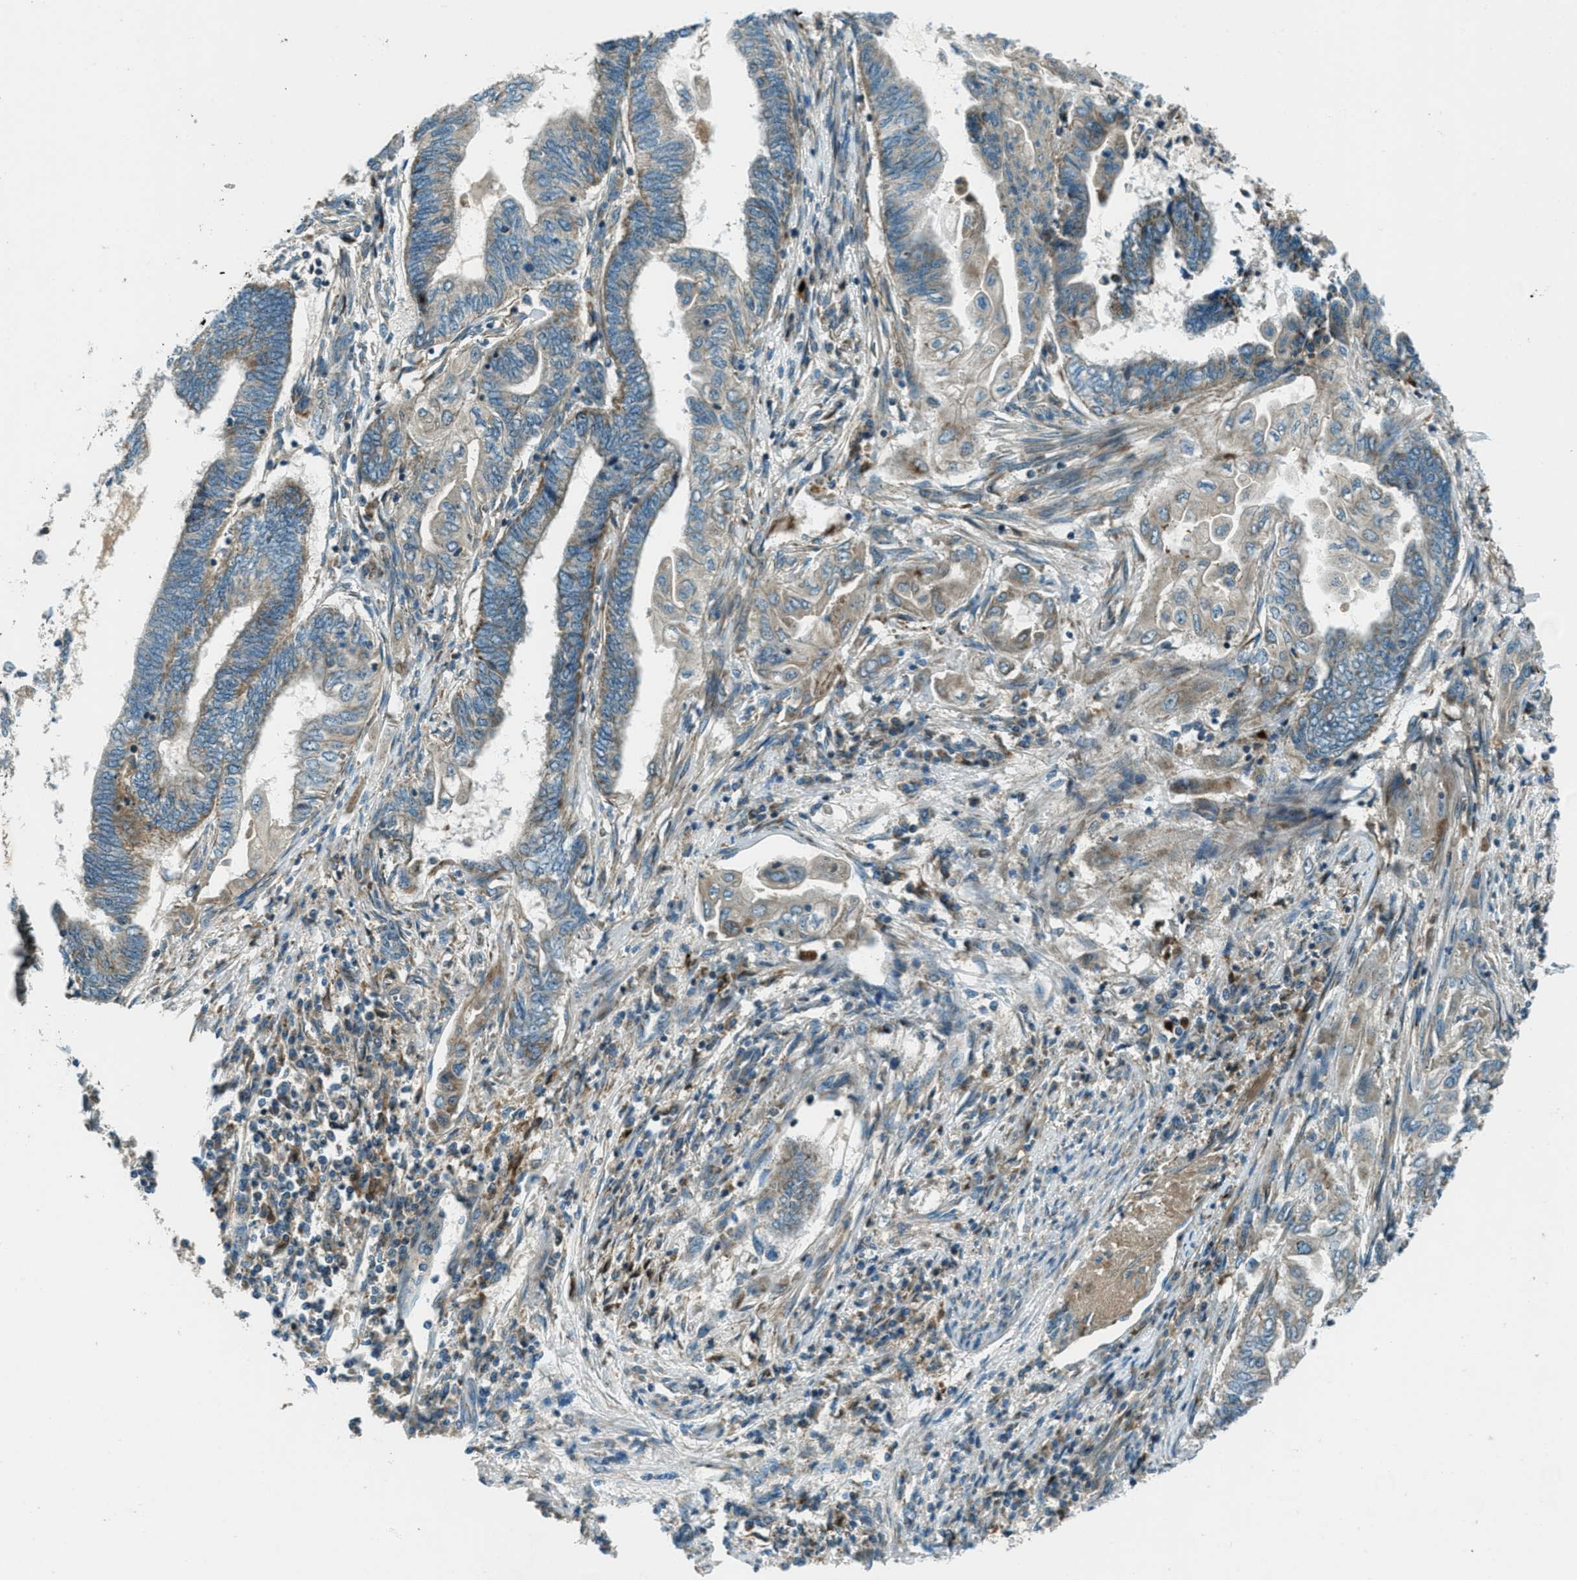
{"staining": {"intensity": "moderate", "quantity": "<25%", "location": "cytoplasmic/membranous"}, "tissue": "endometrial cancer", "cell_type": "Tumor cells", "image_type": "cancer", "snomed": [{"axis": "morphology", "description": "Adenocarcinoma, NOS"}, {"axis": "topography", "description": "Uterus"}, {"axis": "topography", "description": "Endometrium"}], "caption": "Human endometrial adenocarcinoma stained with a brown dye shows moderate cytoplasmic/membranous positive positivity in about <25% of tumor cells.", "gene": "FAR1", "patient": {"sex": "female", "age": 70}}